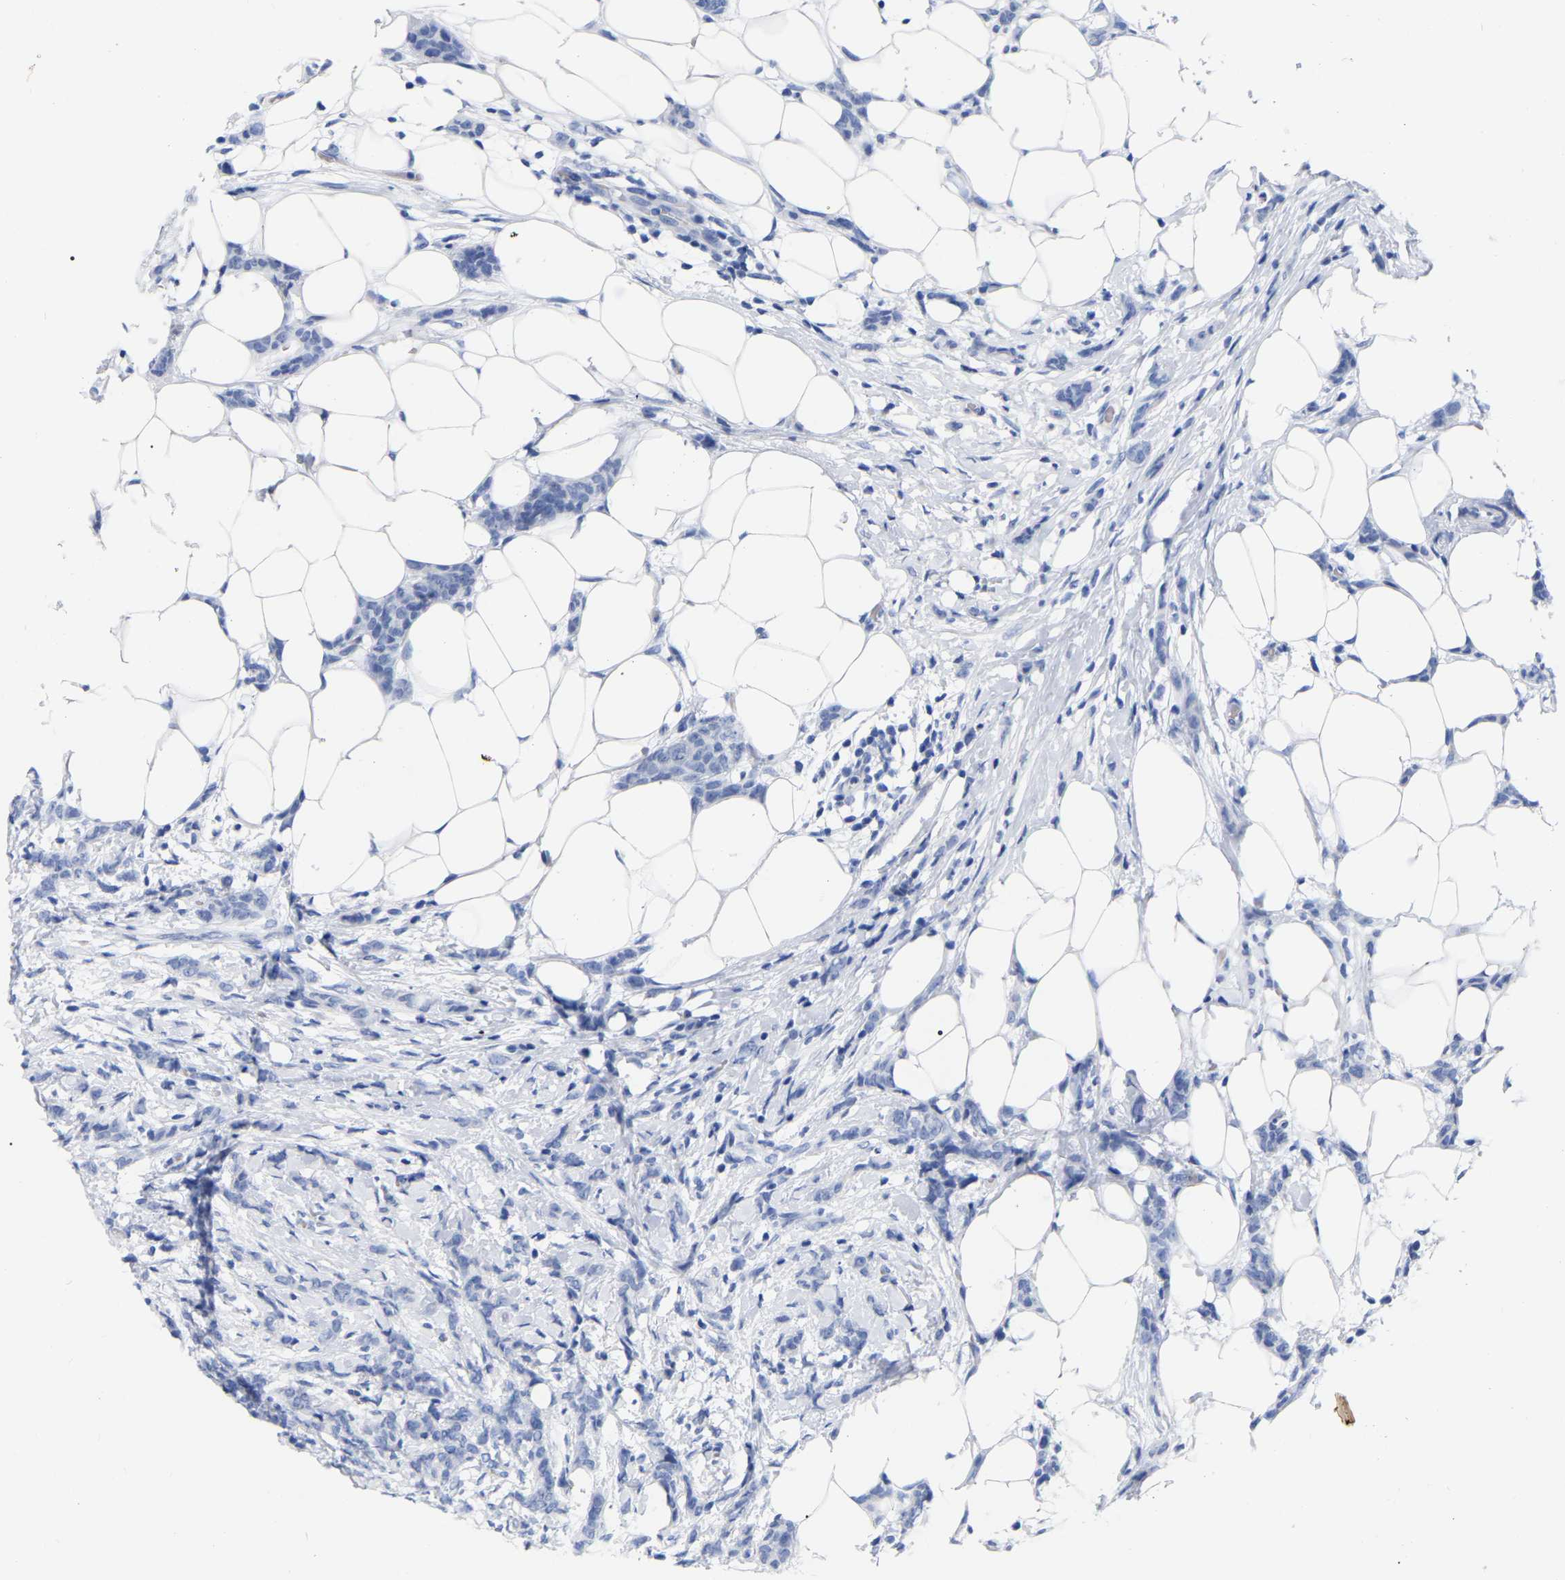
{"staining": {"intensity": "negative", "quantity": "none", "location": "none"}, "tissue": "breast cancer", "cell_type": "Tumor cells", "image_type": "cancer", "snomed": [{"axis": "morphology", "description": "Lobular carcinoma"}, {"axis": "topography", "description": "Skin"}, {"axis": "topography", "description": "Breast"}], "caption": "Tumor cells show no significant staining in breast cancer. (Stains: DAB immunohistochemistry (IHC) with hematoxylin counter stain, Microscopy: brightfield microscopy at high magnification).", "gene": "HAPLN1", "patient": {"sex": "female", "age": 46}}